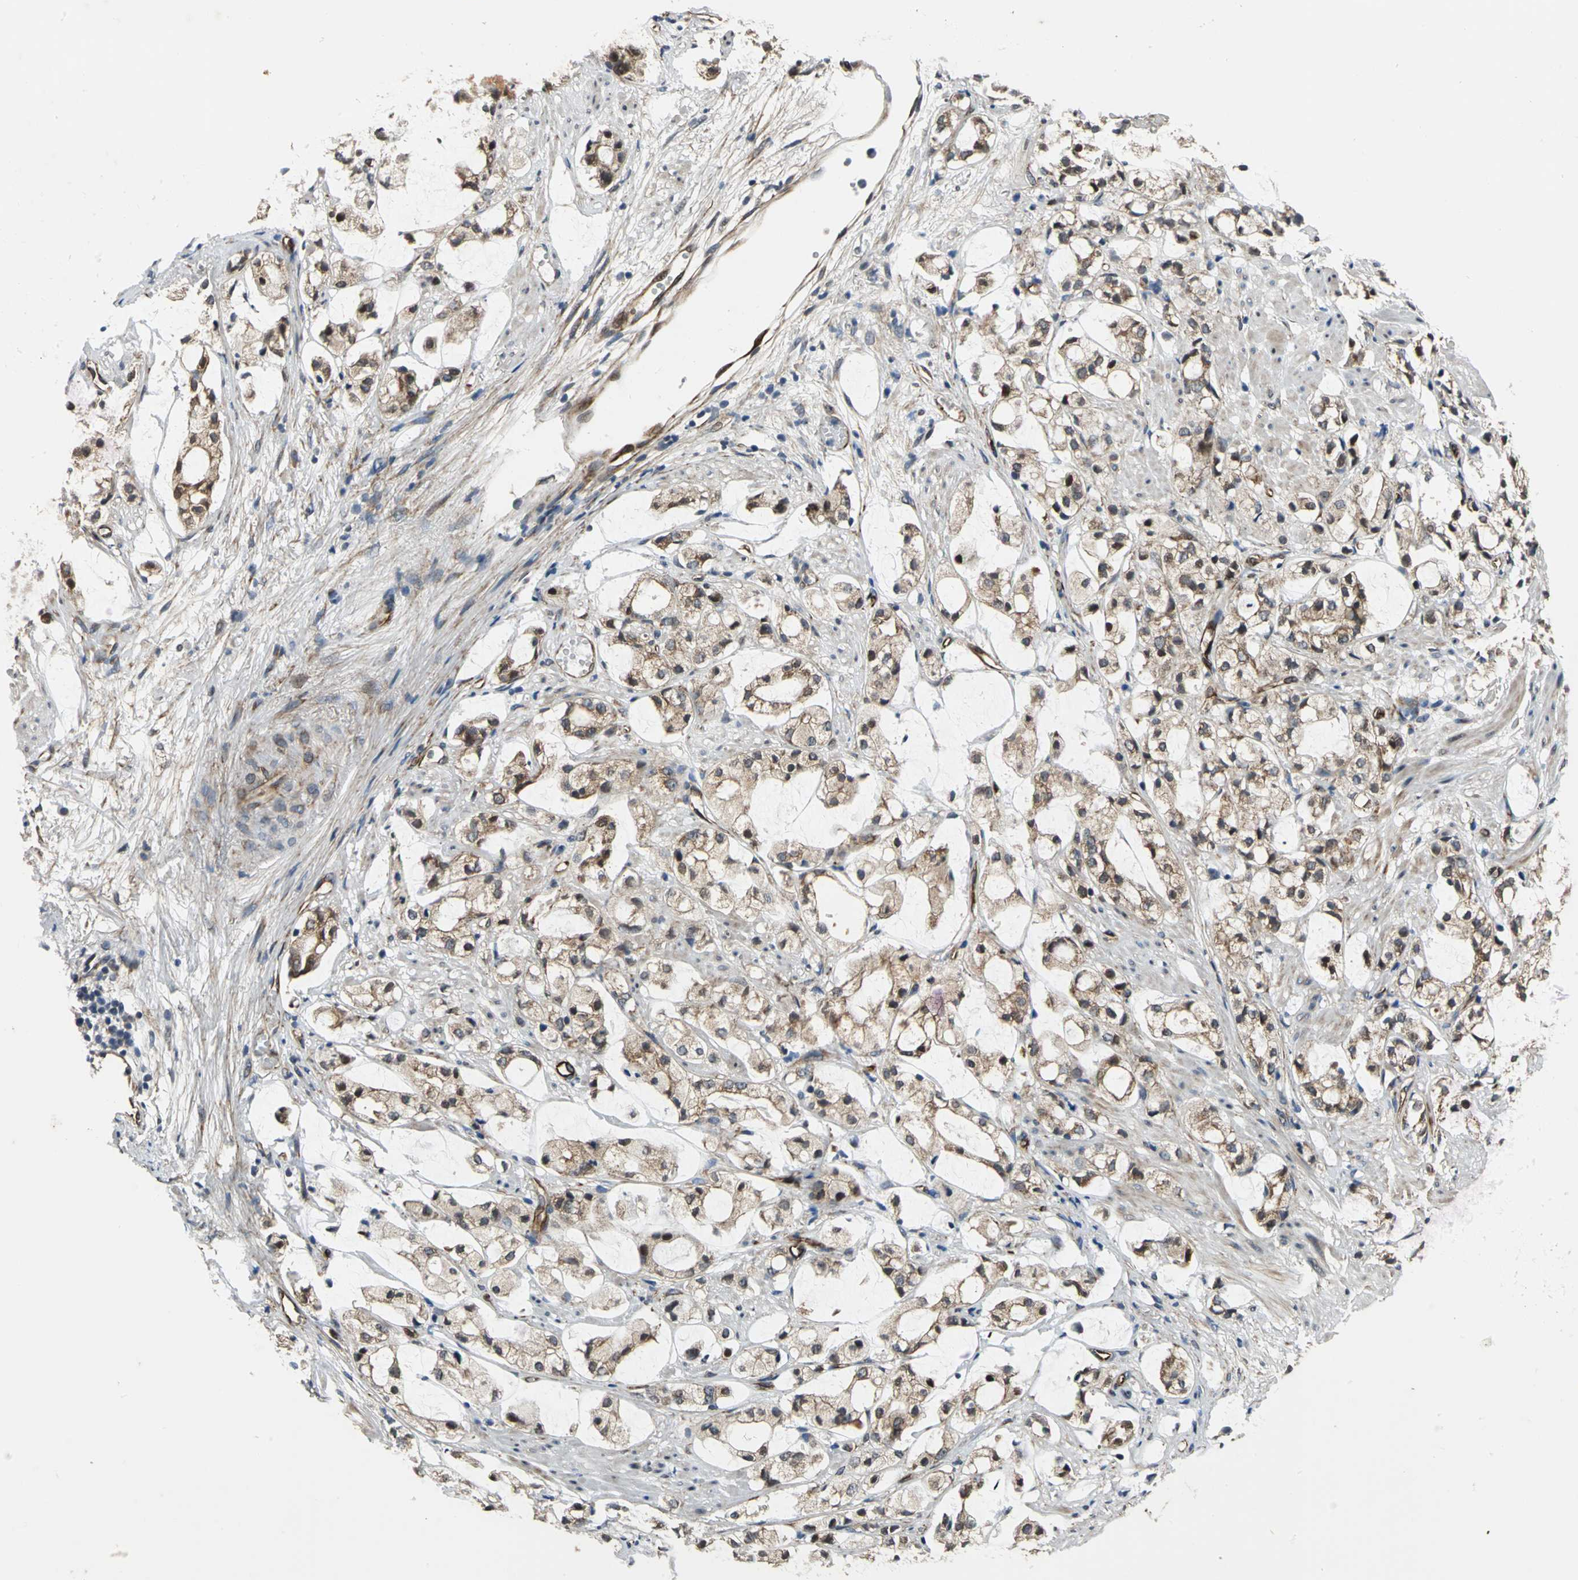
{"staining": {"intensity": "strong", "quantity": ">75%", "location": "cytoplasmic/membranous,nuclear"}, "tissue": "prostate cancer", "cell_type": "Tumor cells", "image_type": "cancer", "snomed": [{"axis": "morphology", "description": "Adenocarcinoma, High grade"}, {"axis": "topography", "description": "Prostate"}], "caption": "Protein staining of high-grade adenocarcinoma (prostate) tissue shows strong cytoplasmic/membranous and nuclear expression in approximately >75% of tumor cells.", "gene": "EXD2", "patient": {"sex": "male", "age": 85}}